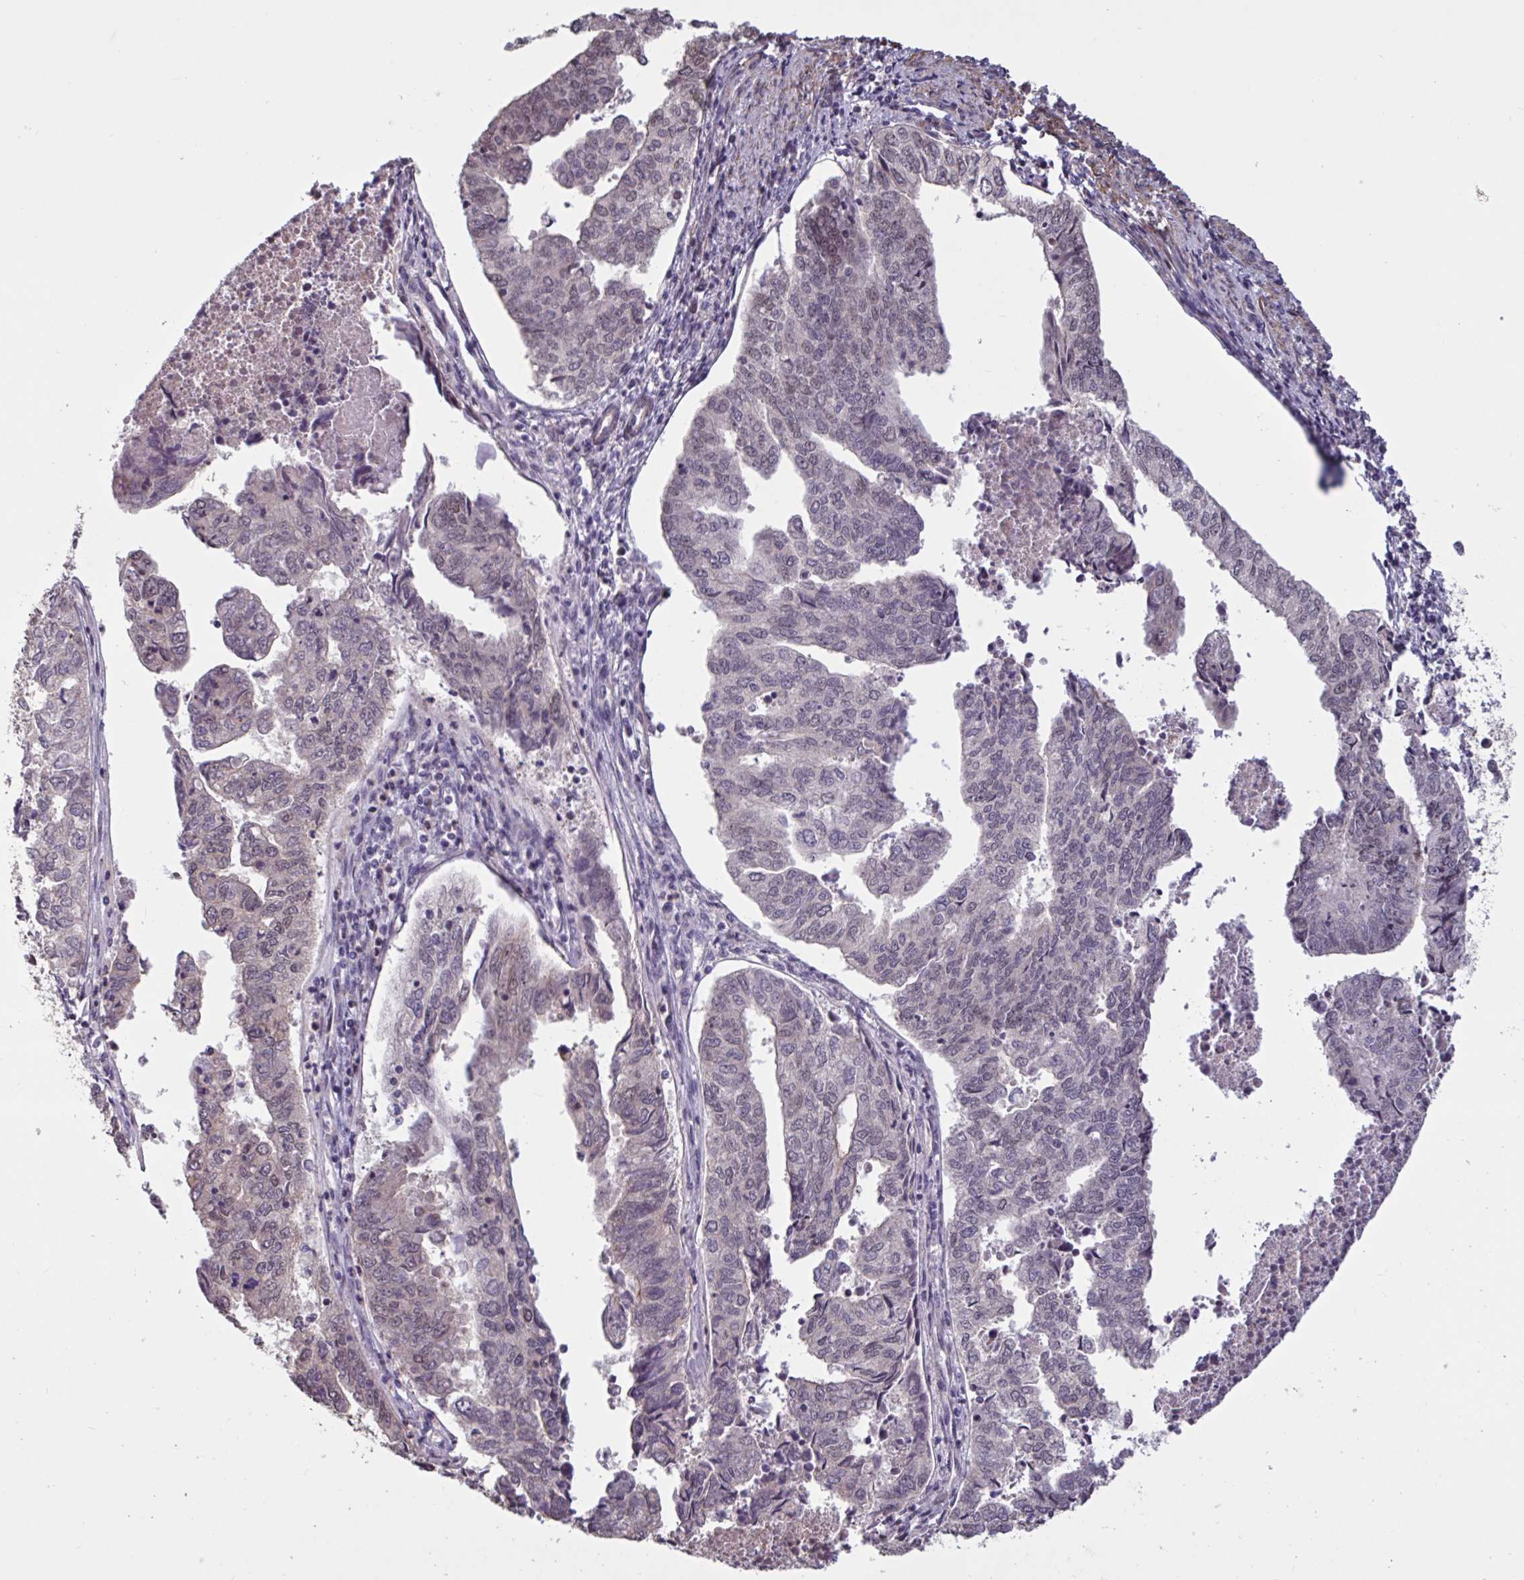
{"staining": {"intensity": "negative", "quantity": "none", "location": "none"}, "tissue": "endometrial cancer", "cell_type": "Tumor cells", "image_type": "cancer", "snomed": [{"axis": "morphology", "description": "Adenocarcinoma, NOS"}, {"axis": "topography", "description": "Endometrium"}], "caption": "Immunohistochemistry (IHC) micrograph of endometrial adenocarcinoma stained for a protein (brown), which reveals no staining in tumor cells.", "gene": "IPO5", "patient": {"sex": "female", "age": 73}}